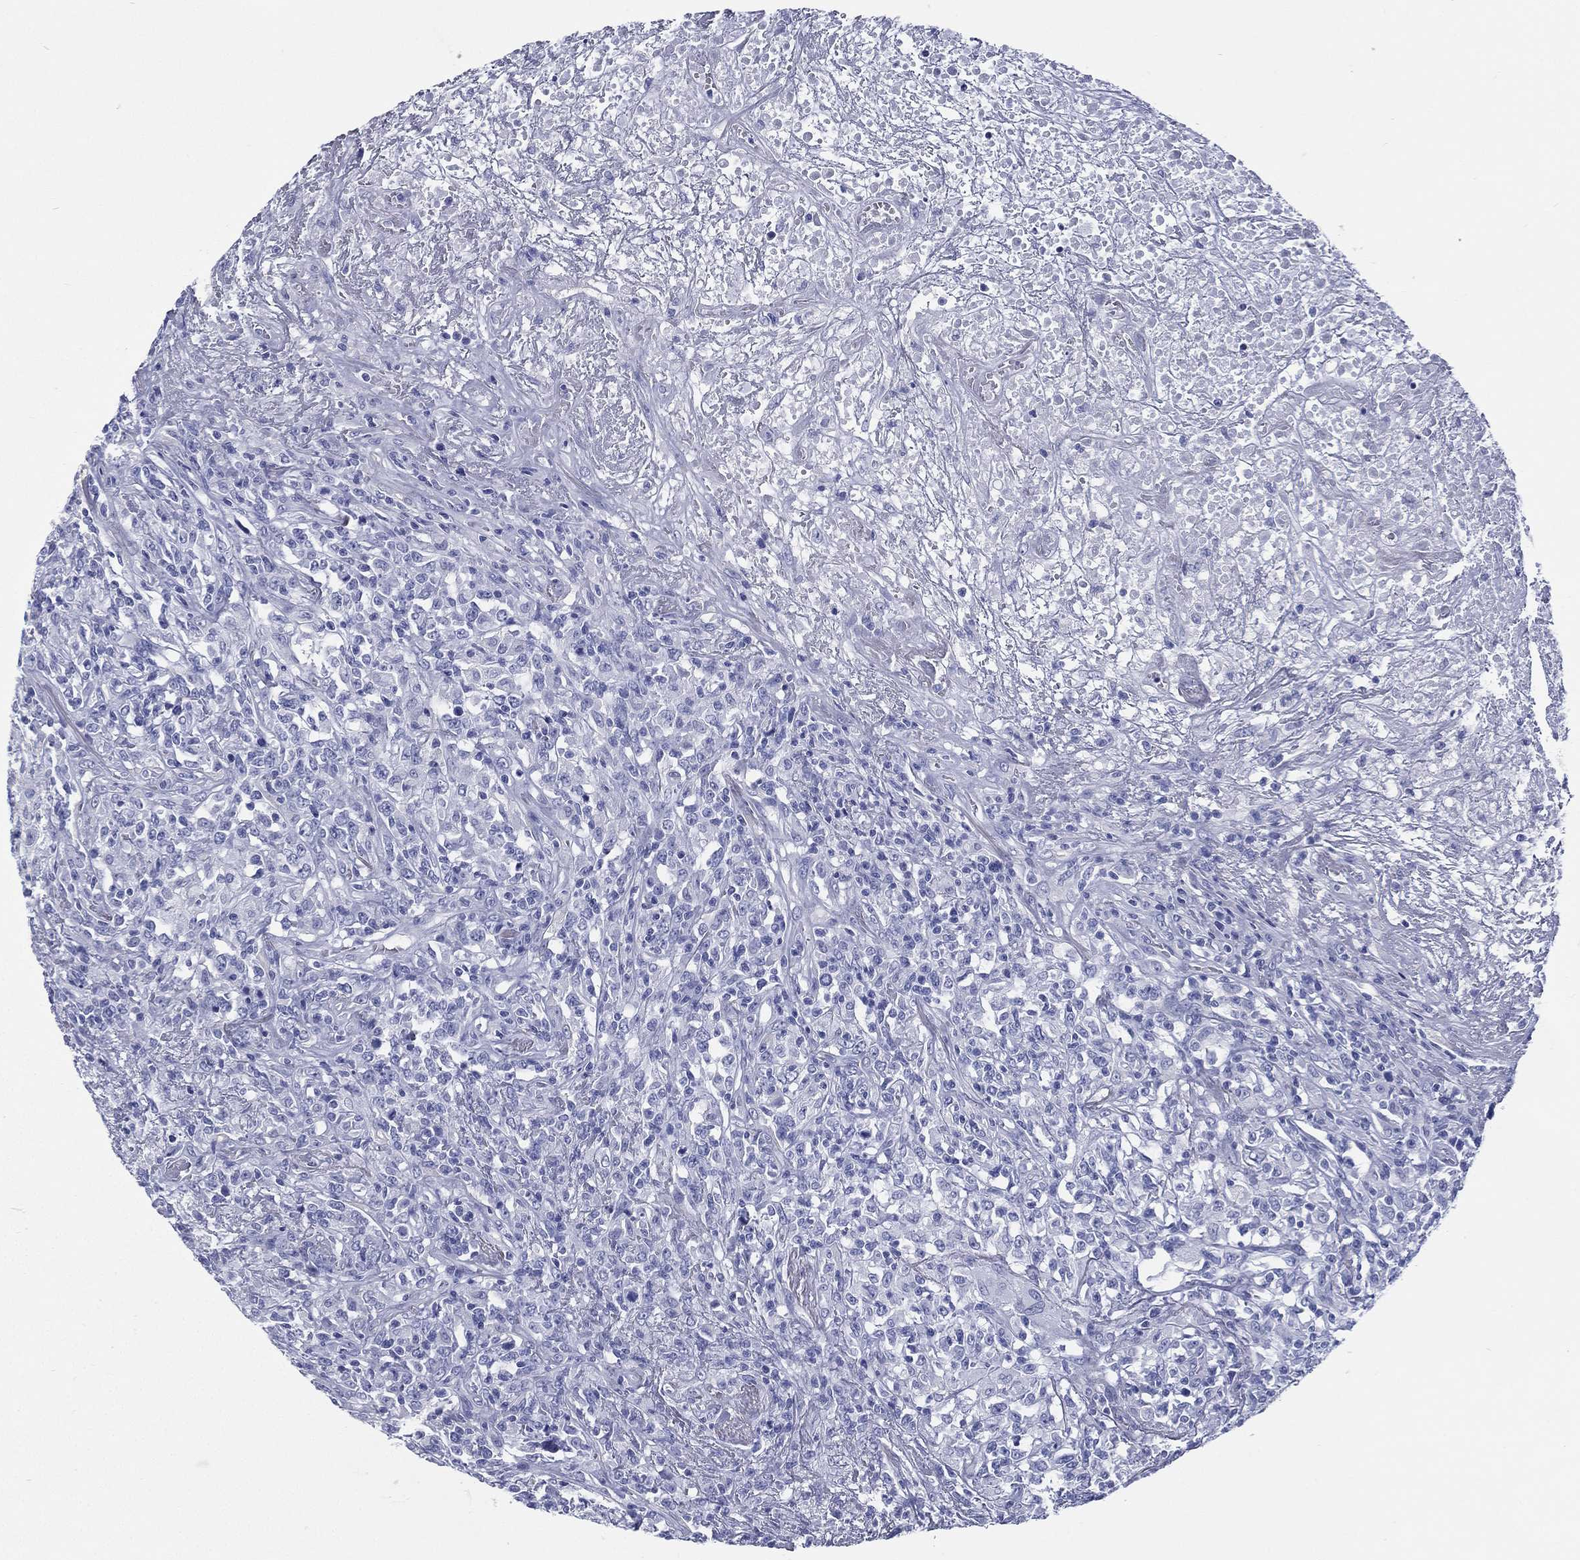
{"staining": {"intensity": "negative", "quantity": "none", "location": "none"}, "tissue": "lymphoma", "cell_type": "Tumor cells", "image_type": "cancer", "snomed": [{"axis": "morphology", "description": "Malignant lymphoma, non-Hodgkin's type, High grade"}, {"axis": "topography", "description": "Lung"}], "caption": "A histopathology image of lymphoma stained for a protein shows no brown staining in tumor cells.", "gene": "RSPH4A", "patient": {"sex": "male", "age": 79}}